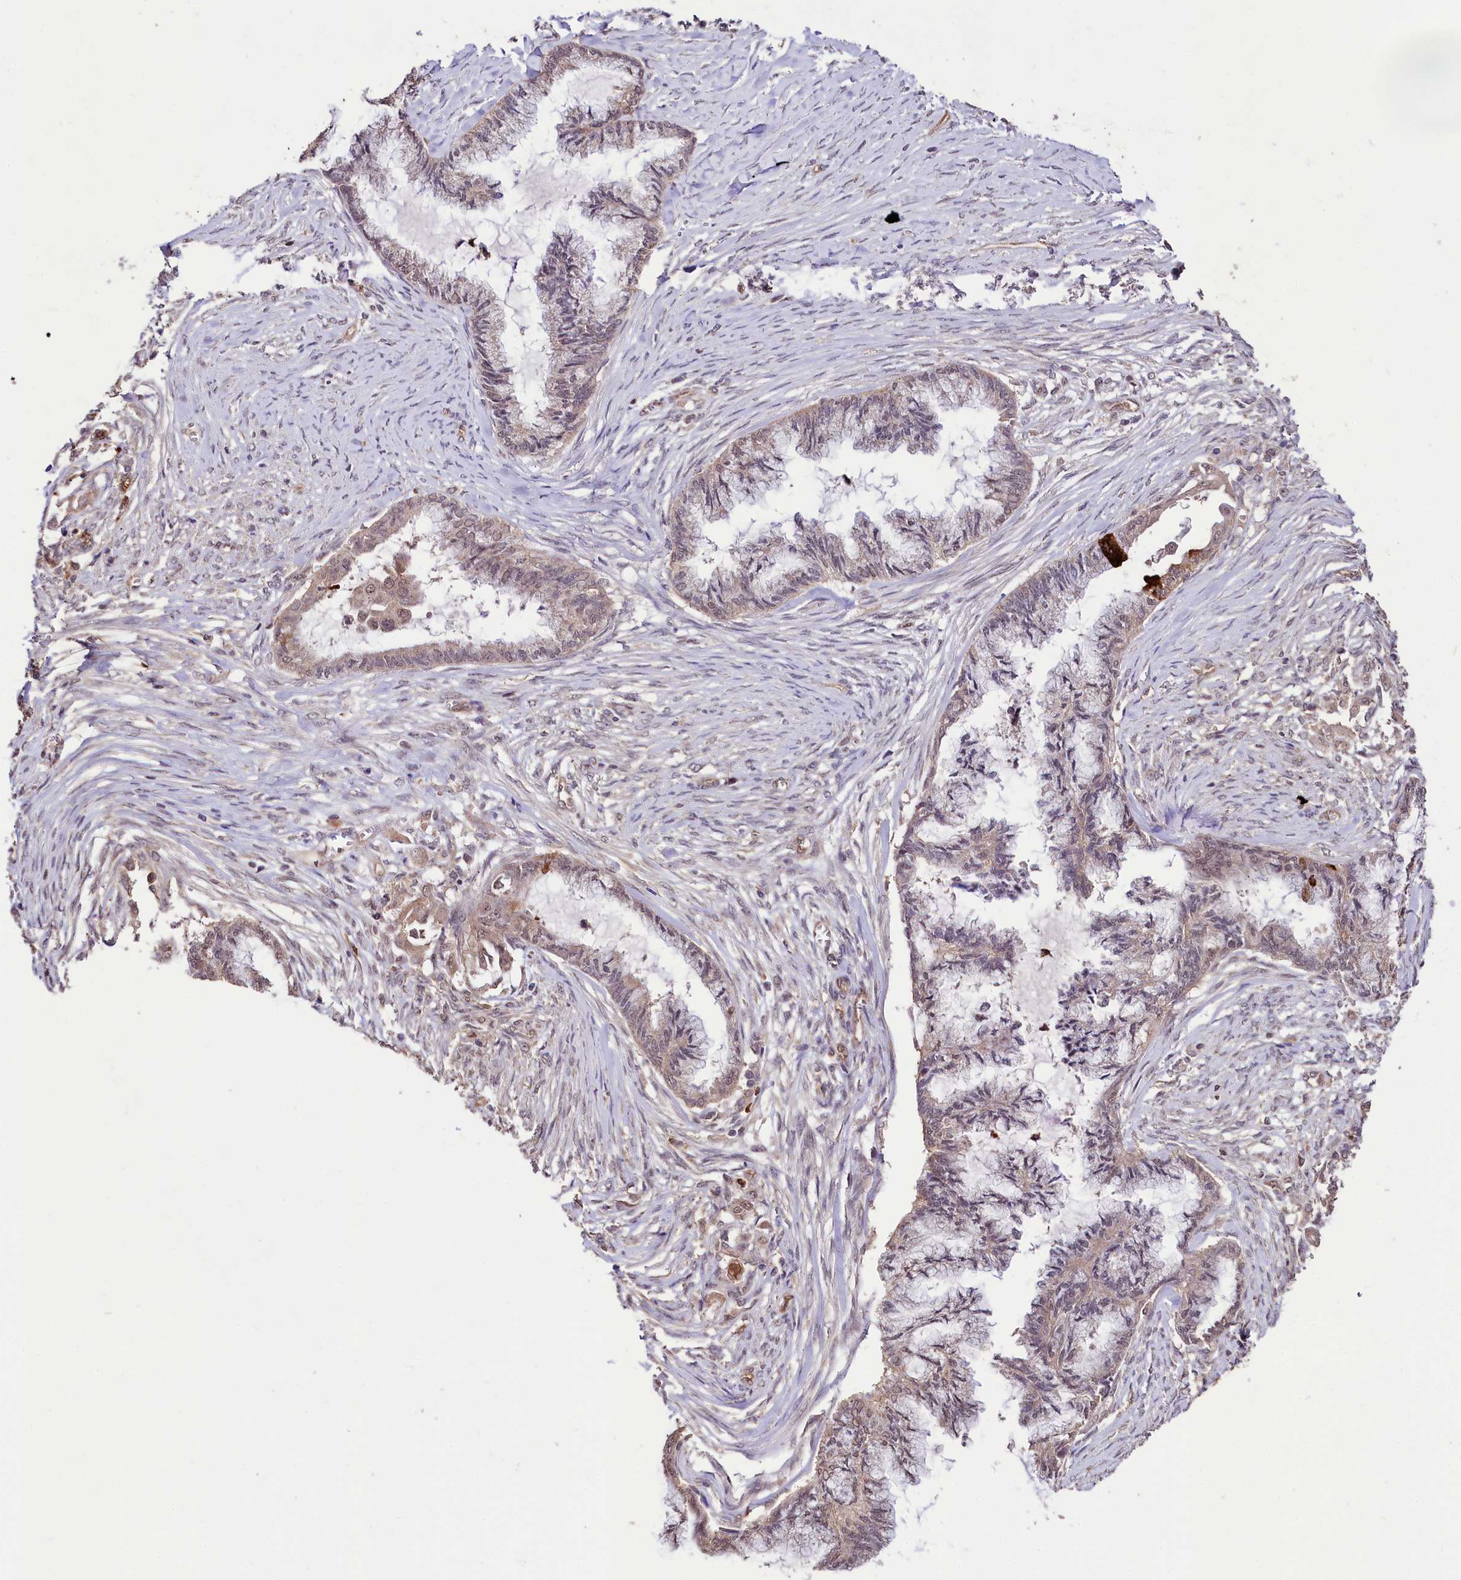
{"staining": {"intensity": "weak", "quantity": "25%-75%", "location": "cytoplasmic/membranous"}, "tissue": "endometrial cancer", "cell_type": "Tumor cells", "image_type": "cancer", "snomed": [{"axis": "morphology", "description": "Adenocarcinoma, NOS"}, {"axis": "topography", "description": "Endometrium"}], "caption": "Protein analysis of endometrial cancer (adenocarcinoma) tissue displays weak cytoplasmic/membranous staining in approximately 25%-75% of tumor cells.", "gene": "KLRB1", "patient": {"sex": "female", "age": 86}}